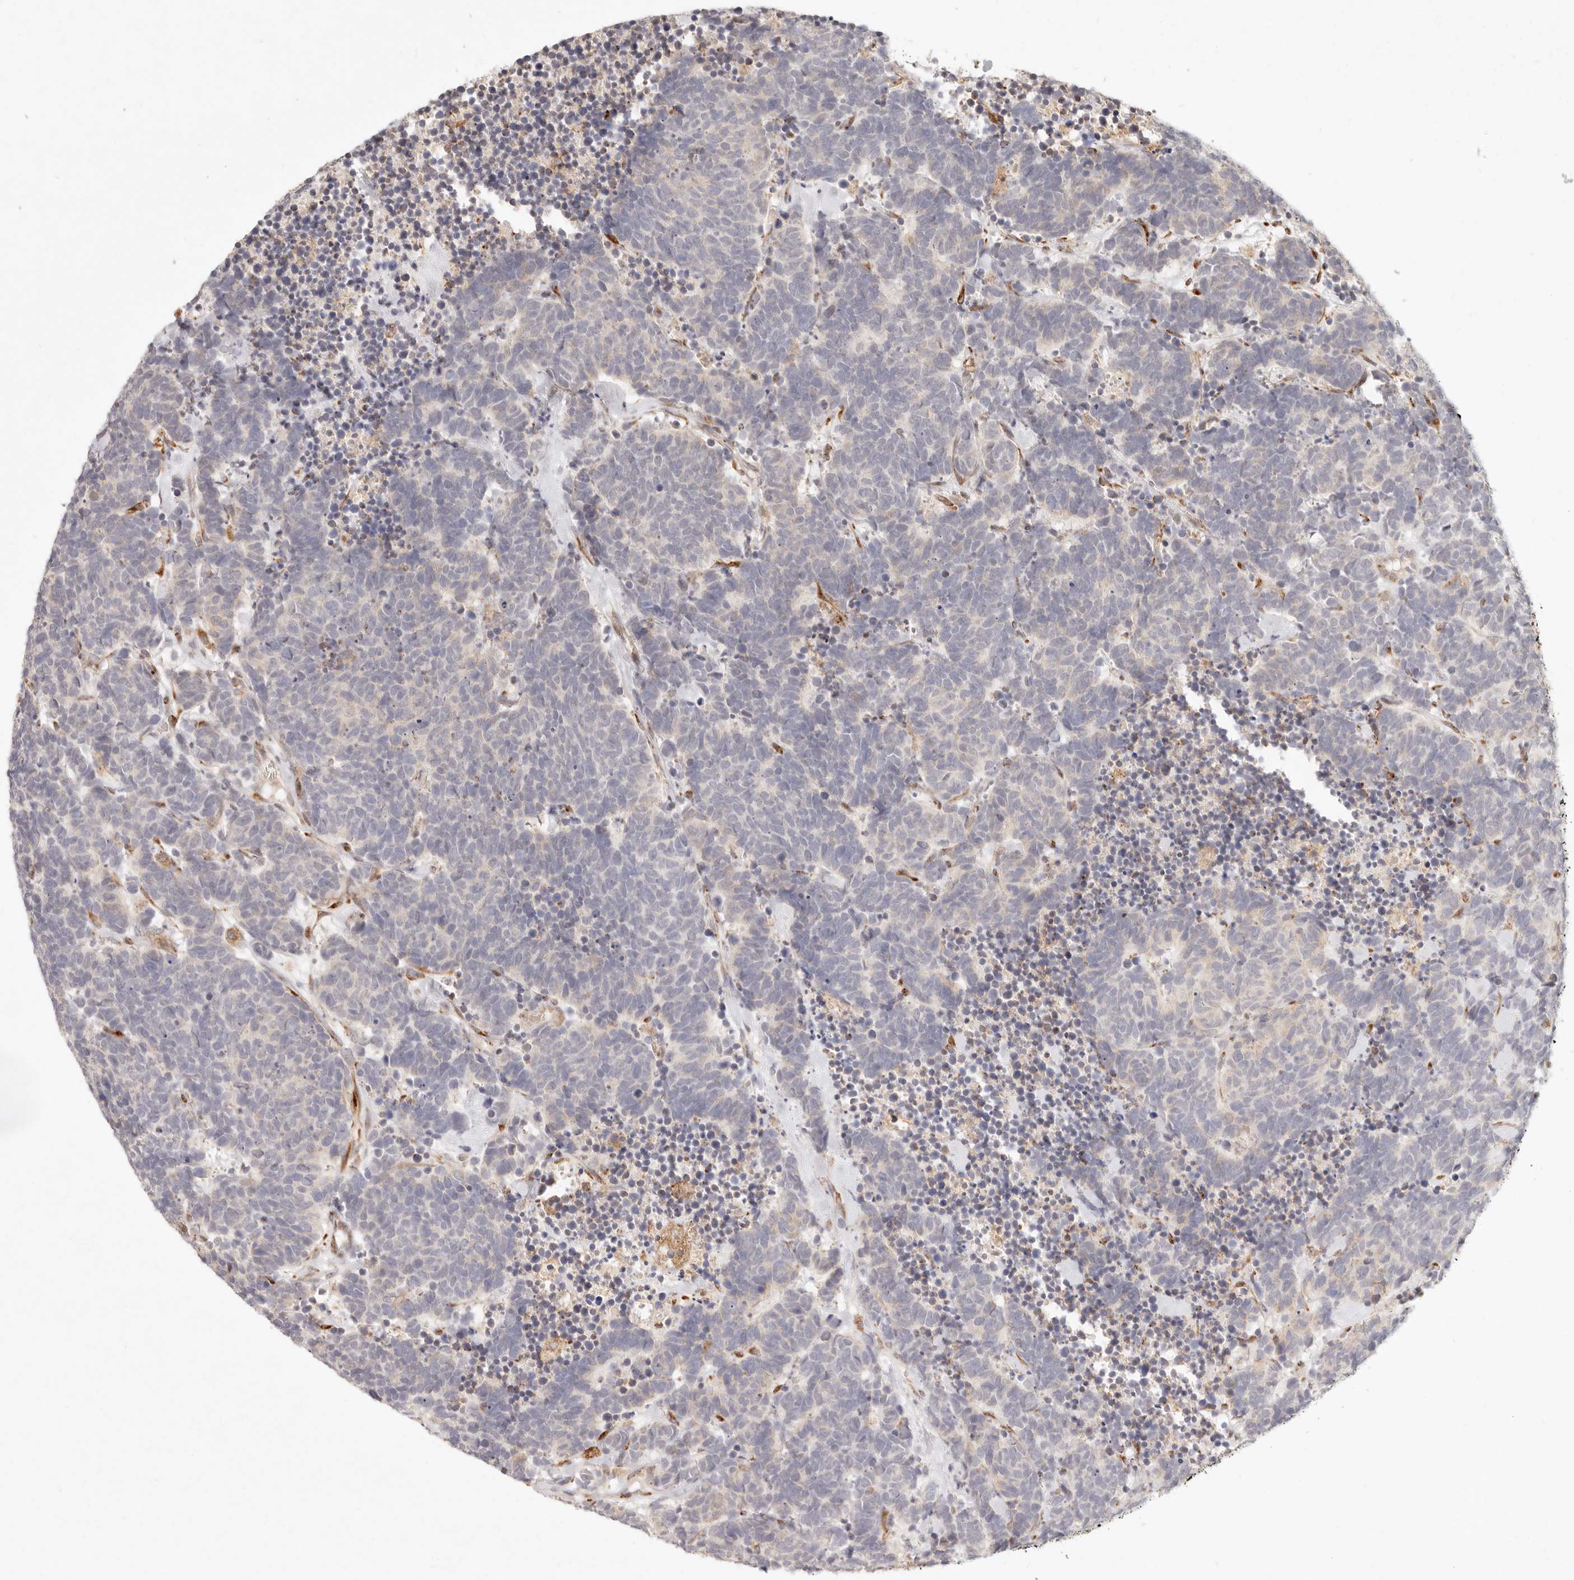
{"staining": {"intensity": "negative", "quantity": "none", "location": "none"}, "tissue": "carcinoid", "cell_type": "Tumor cells", "image_type": "cancer", "snomed": [{"axis": "morphology", "description": "Carcinoma, NOS"}, {"axis": "morphology", "description": "Carcinoid, malignant, NOS"}, {"axis": "topography", "description": "Urinary bladder"}], "caption": "Protein analysis of carcinoid displays no significant staining in tumor cells.", "gene": "C1orf127", "patient": {"sex": "male", "age": 57}}